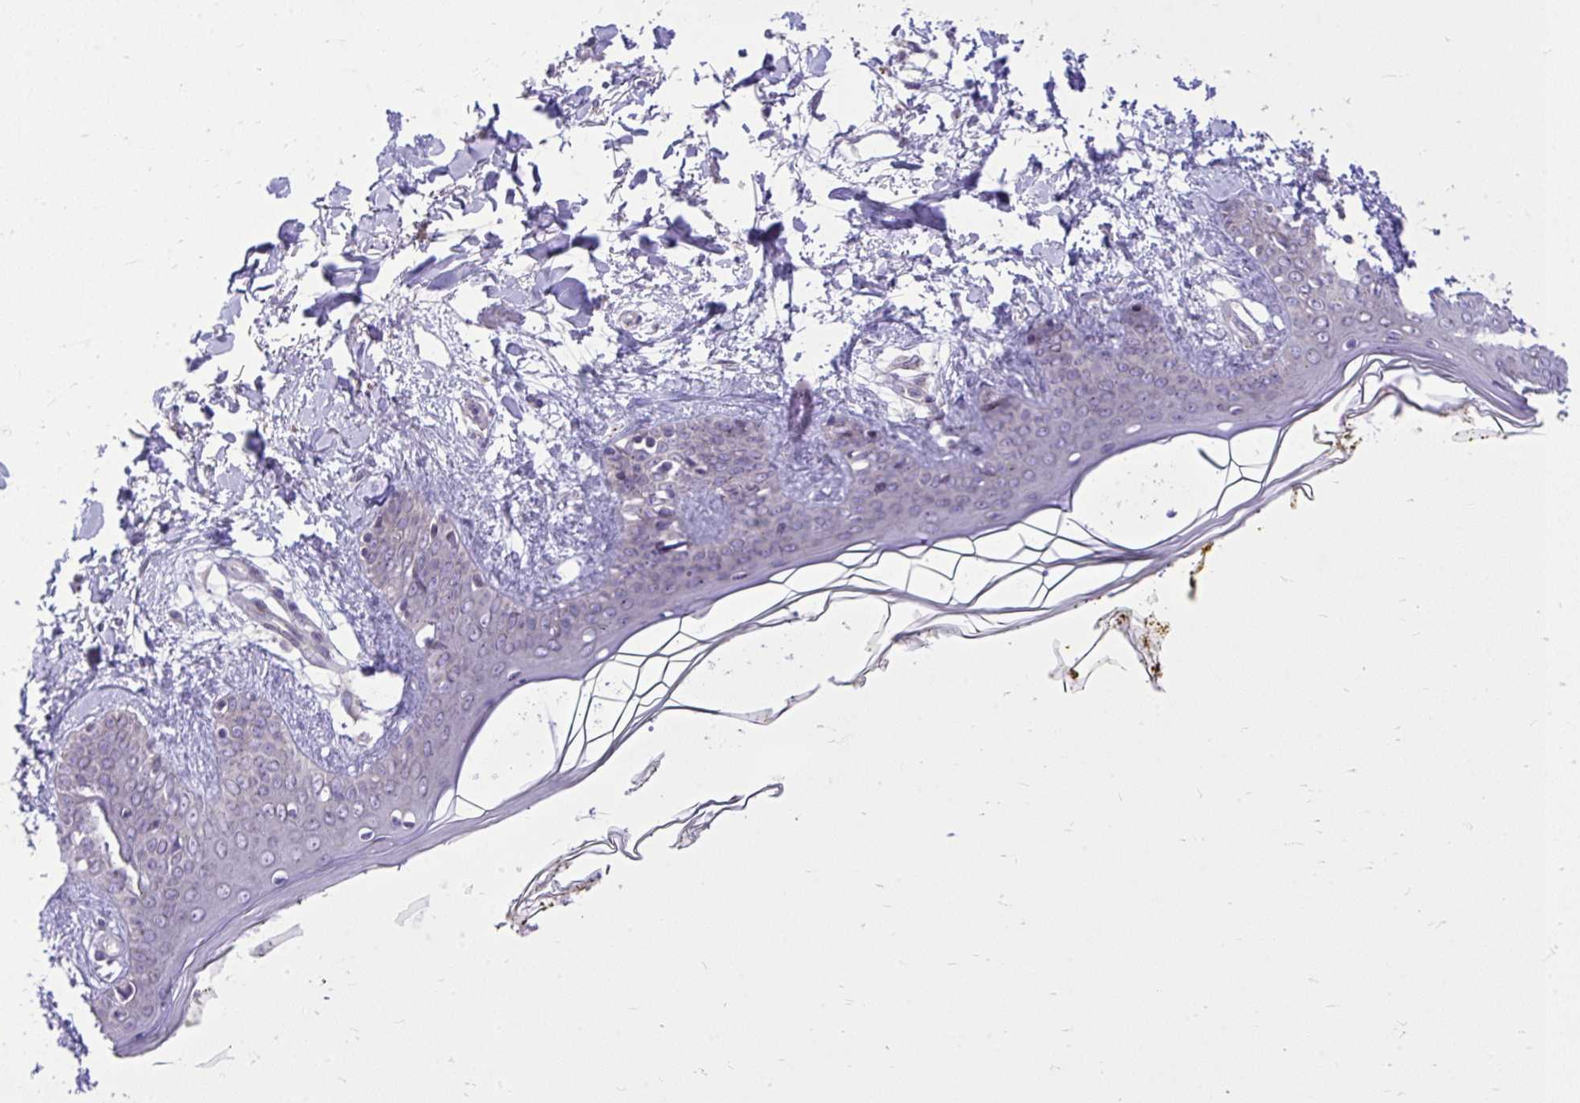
{"staining": {"intensity": "moderate", "quantity": "25%-75%", "location": "cytoplasmic/membranous"}, "tissue": "skin", "cell_type": "Fibroblasts", "image_type": "normal", "snomed": [{"axis": "morphology", "description": "Normal tissue, NOS"}, {"axis": "topography", "description": "Skin"}], "caption": "The photomicrograph reveals immunohistochemical staining of normal skin. There is moderate cytoplasmic/membranous staining is appreciated in about 25%-75% of fibroblasts.", "gene": "CEACAM18", "patient": {"sex": "female", "age": 34}}